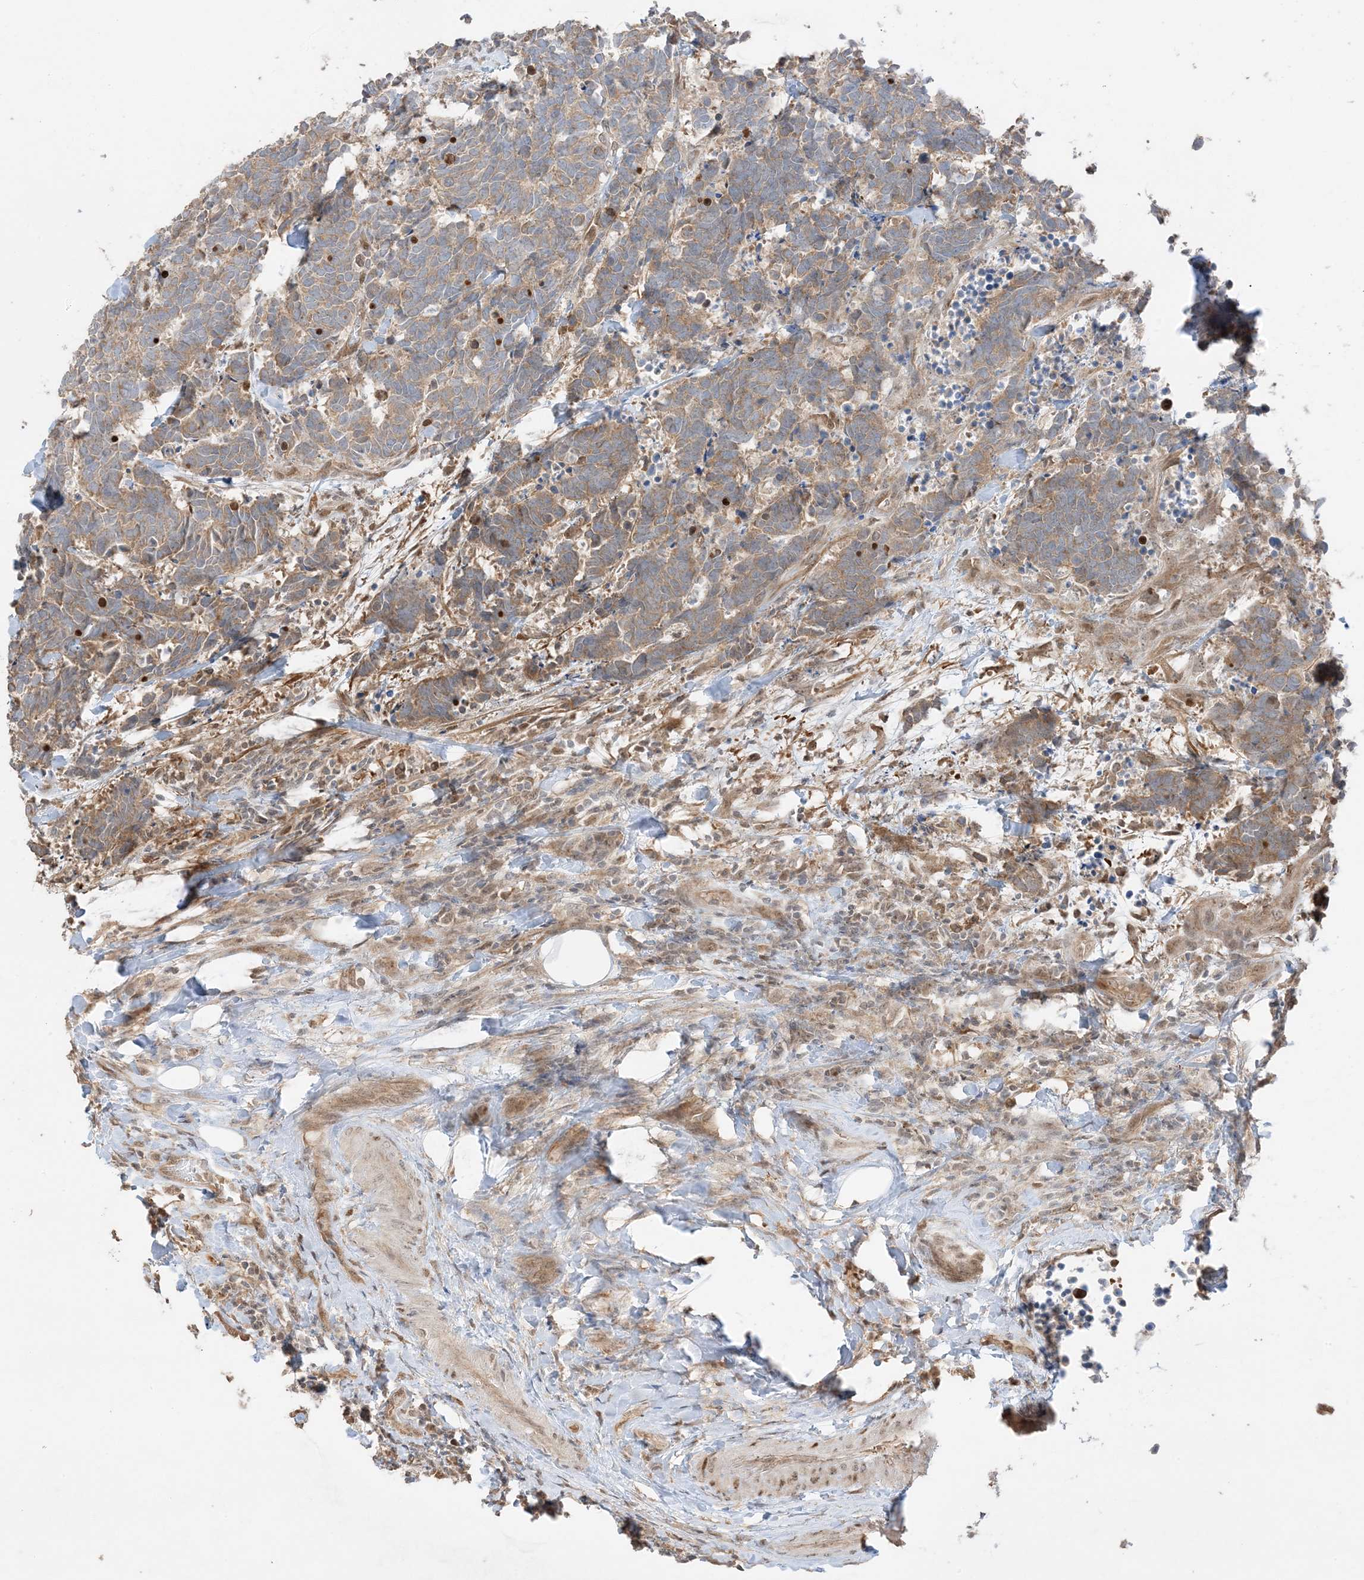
{"staining": {"intensity": "moderate", "quantity": ">75%", "location": "cytoplasmic/membranous"}, "tissue": "carcinoid", "cell_type": "Tumor cells", "image_type": "cancer", "snomed": [{"axis": "morphology", "description": "Carcinoma, NOS"}, {"axis": "morphology", "description": "Carcinoid, malignant, NOS"}, {"axis": "topography", "description": "Urinary bladder"}], "caption": "Moderate cytoplasmic/membranous protein expression is appreciated in approximately >75% of tumor cells in carcinoma.", "gene": "ZBTB41", "patient": {"sex": "male", "age": 57}}